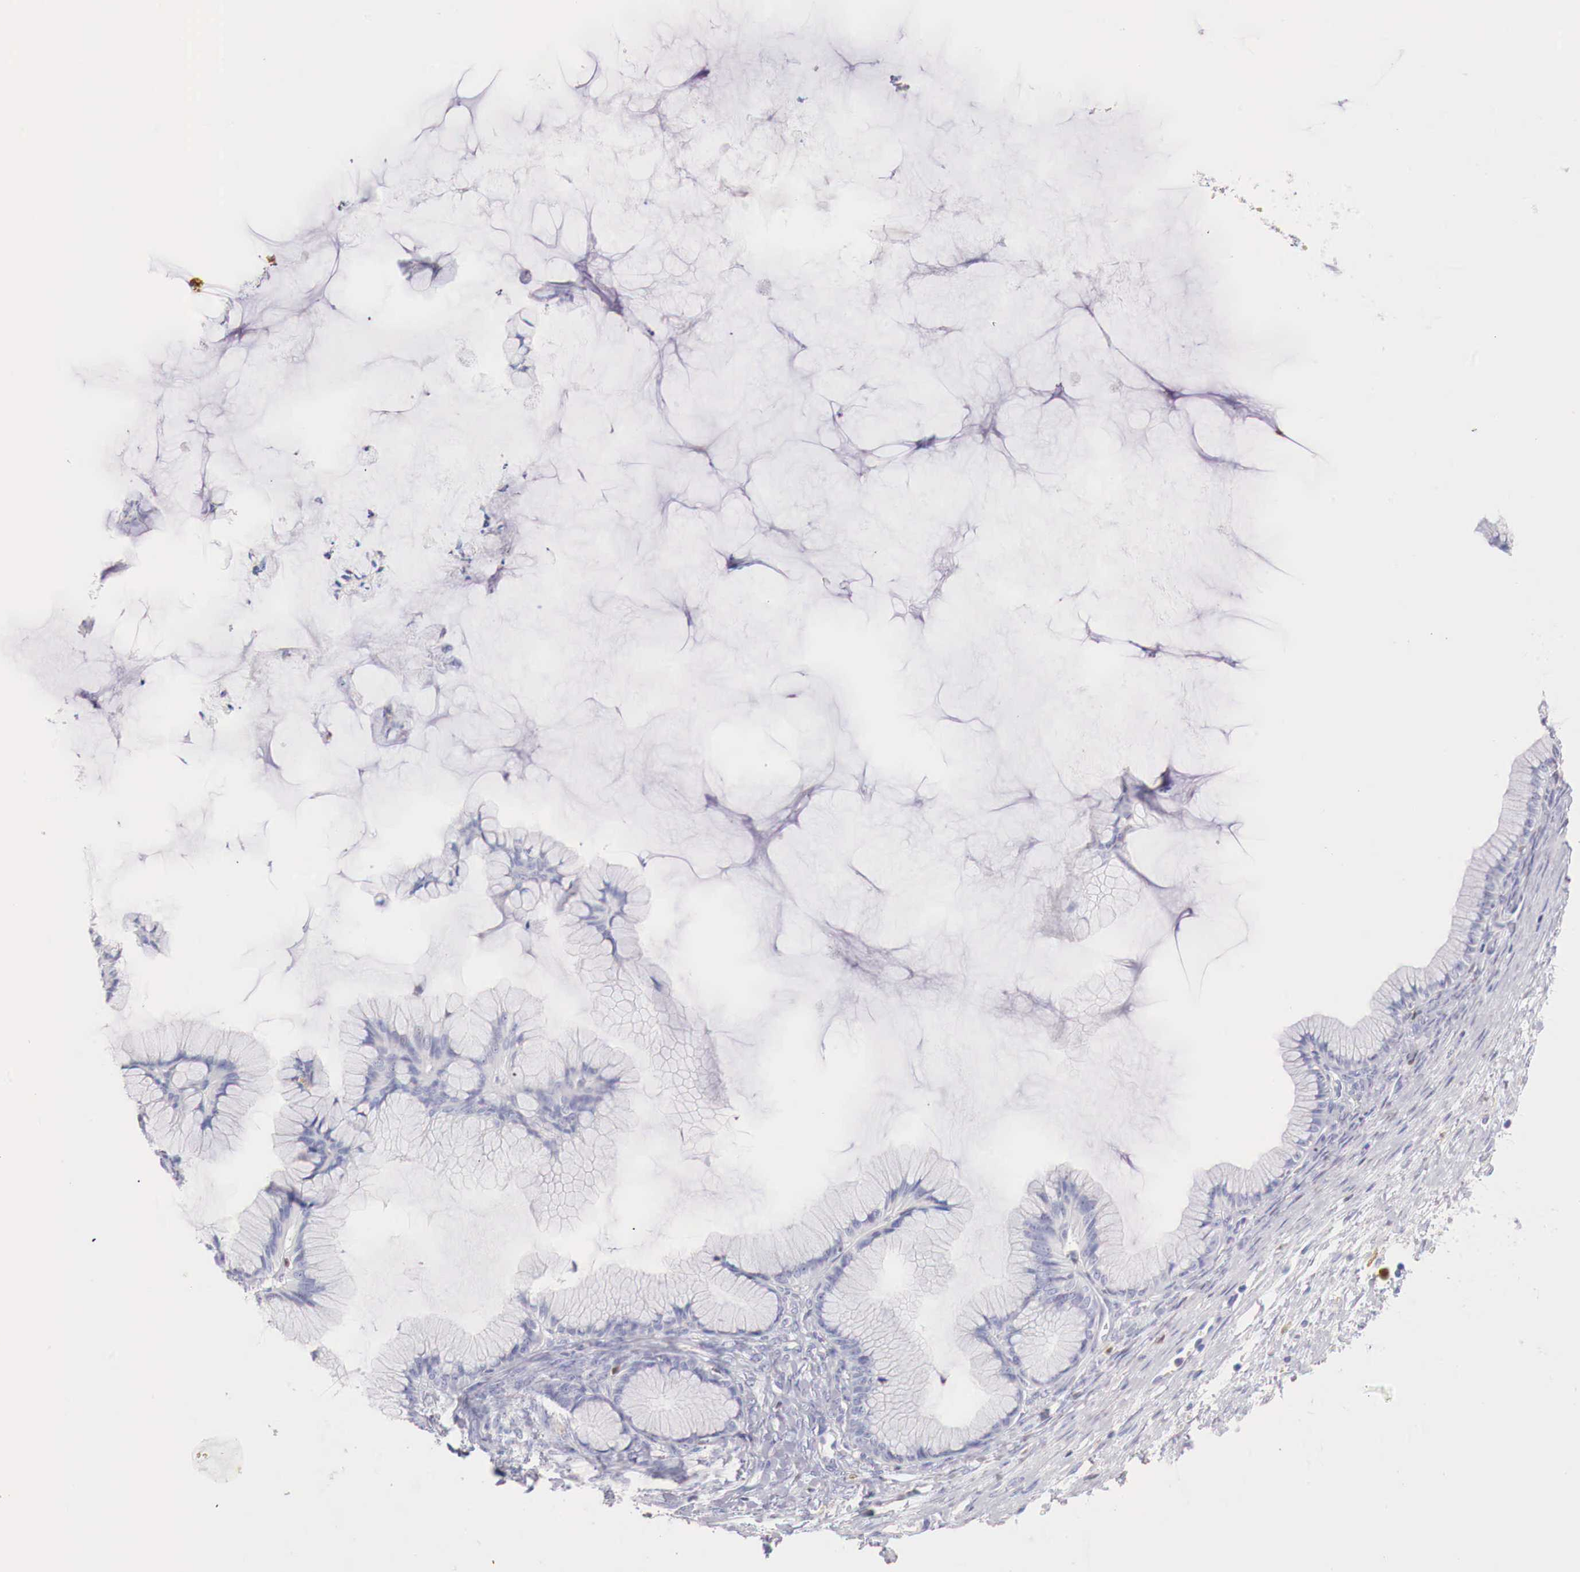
{"staining": {"intensity": "negative", "quantity": "none", "location": "none"}, "tissue": "ovarian cancer", "cell_type": "Tumor cells", "image_type": "cancer", "snomed": [{"axis": "morphology", "description": "Cystadenocarcinoma, mucinous, NOS"}, {"axis": "topography", "description": "Ovary"}], "caption": "Image shows no protein expression in tumor cells of ovarian cancer (mucinous cystadenocarcinoma) tissue.", "gene": "RENBP", "patient": {"sex": "female", "age": 41}}